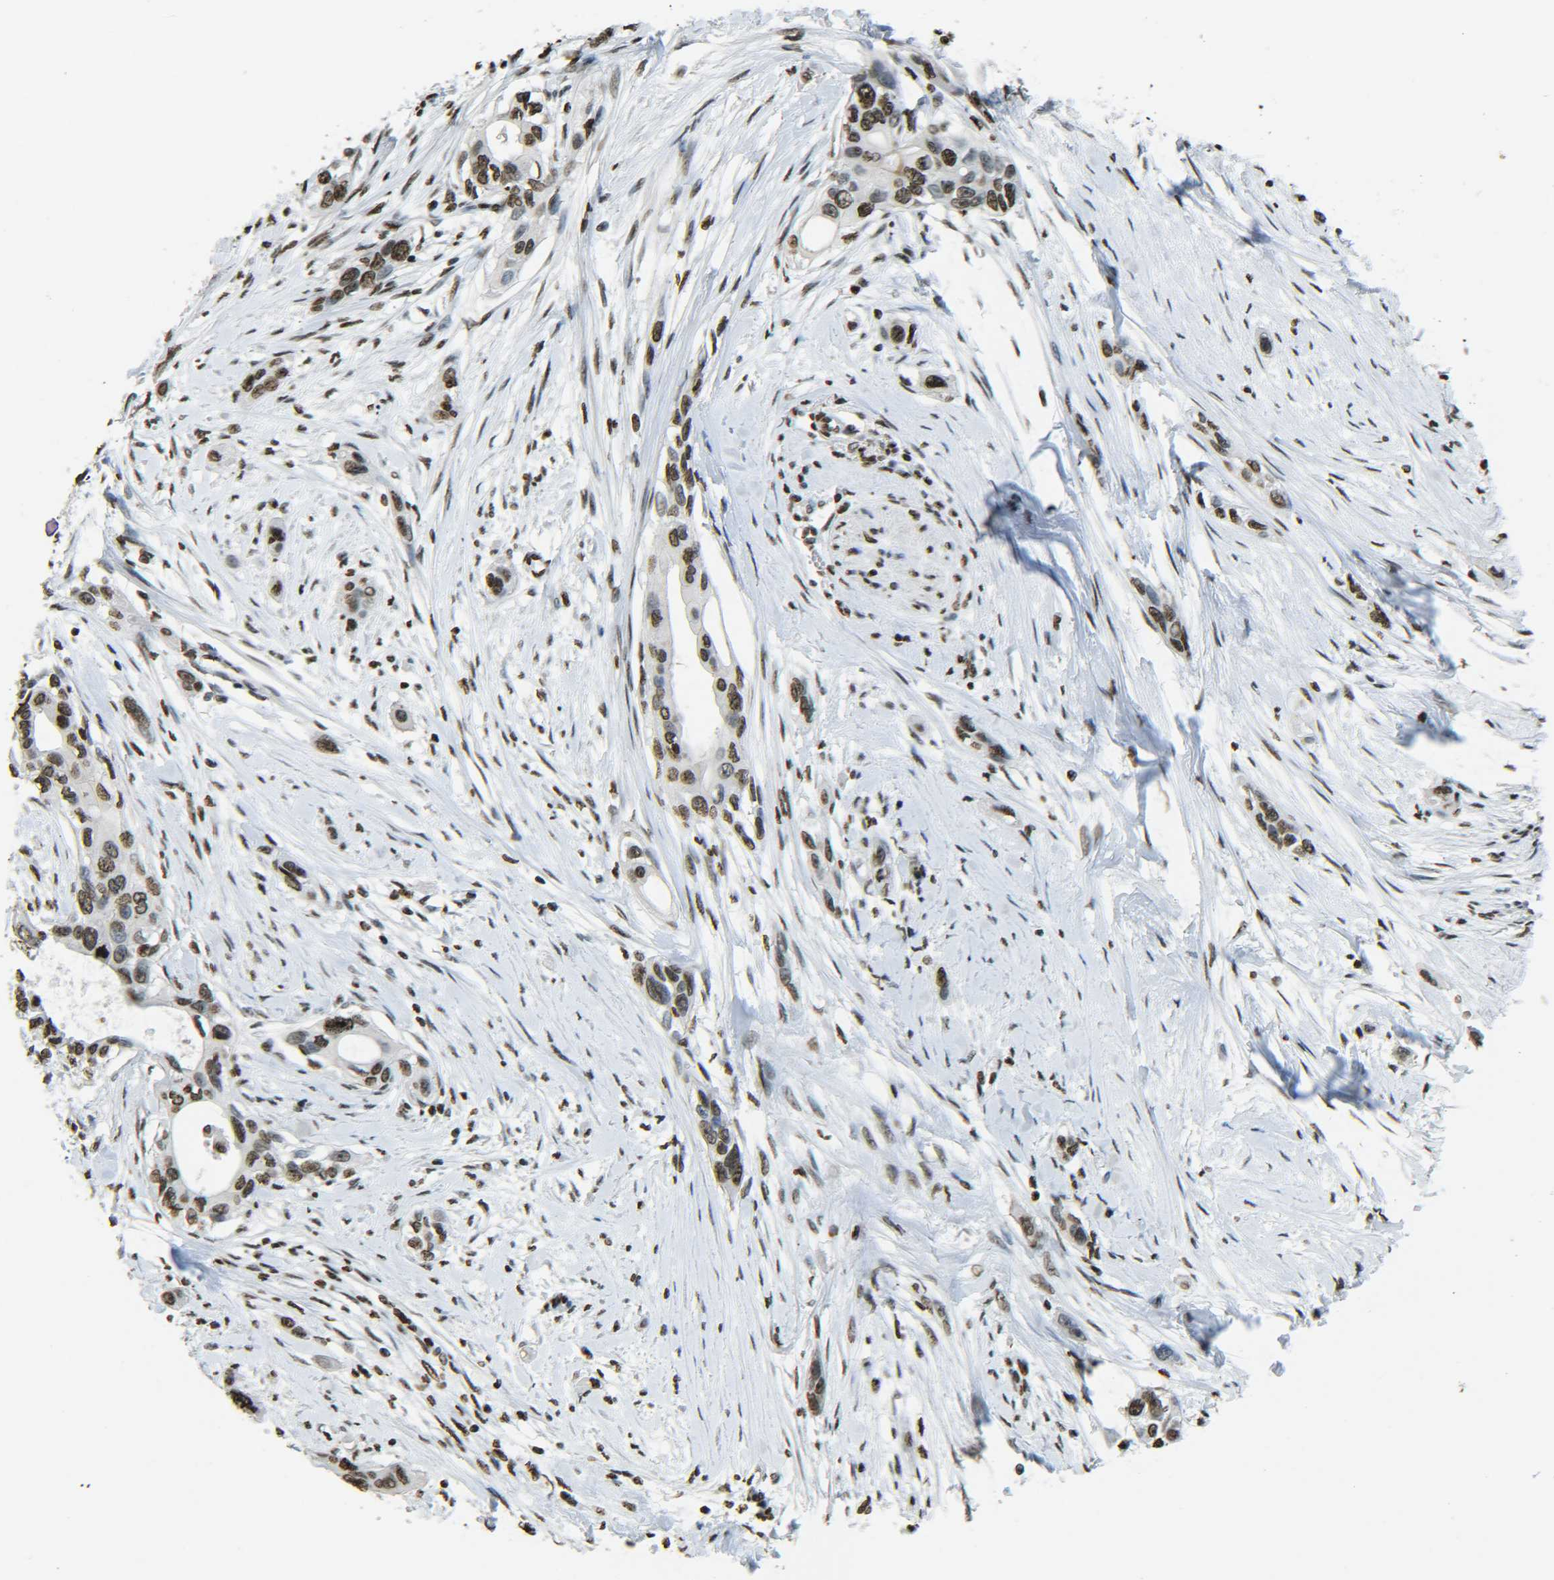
{"staining": {"intensity": "moderate", "quantity": ">75%", "location": "nuclear"}, "tissue": "pancreatic cancer", "cell_type": "Tumor cells", "image_type": "cancer", "snomed": [{"axis": "morphology", "description": "Adenocarcinoma, NOS"}, {"axis": "topography", "description": "Pancreas"}], "caption": "Immunohistochemical staining of human adenocarcinoma (pancreatic) reveals medium levels of moderate nuclear protein positivity in about >75% of tumor cells.", "gene": "H4C16", "patient": {"sex": "female", "age": 60}}